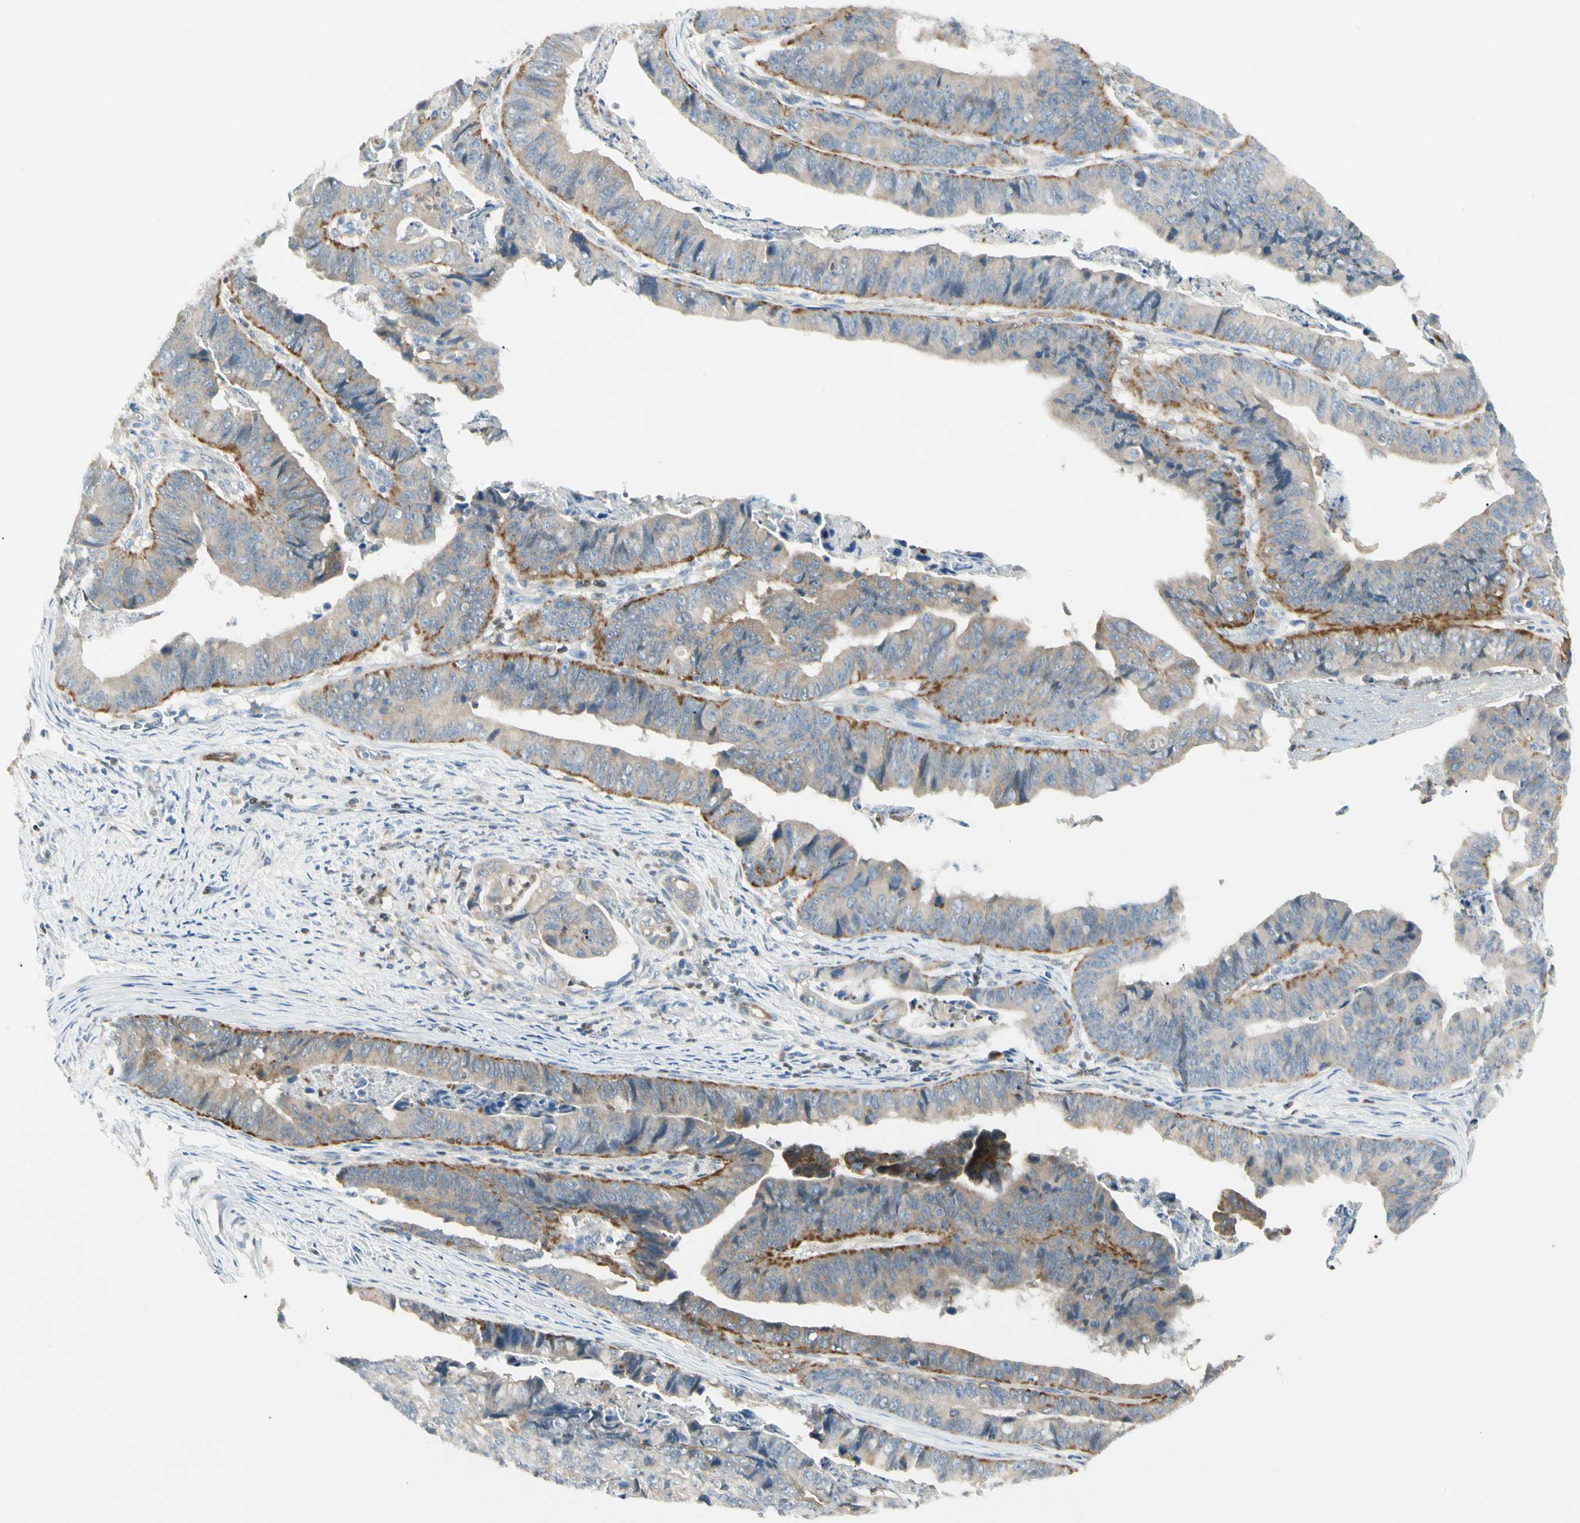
{"staining": {"intensity": "strong", "quantity": "<25%", "location": "cytoplasmic/membranous"}, "tissue": "stomach cancer", "cell_type": "Tumor cells", "image_type": "cancer", "snomed": [{"axis": "morphology", "description": "Adenocarcinoma, NOS"}, {"axis": "topography", "description": "Stomach, lower"}], "caption": "Approximately <25% of tumor cells in human stomach cancer (adenocarcinoma) show strong cytoplasmic/membranous protein staining as visualized by brown immunohistochemical staining.", "gene": "LPCAT2", "patient": {"sex": "male", "age": 77}}